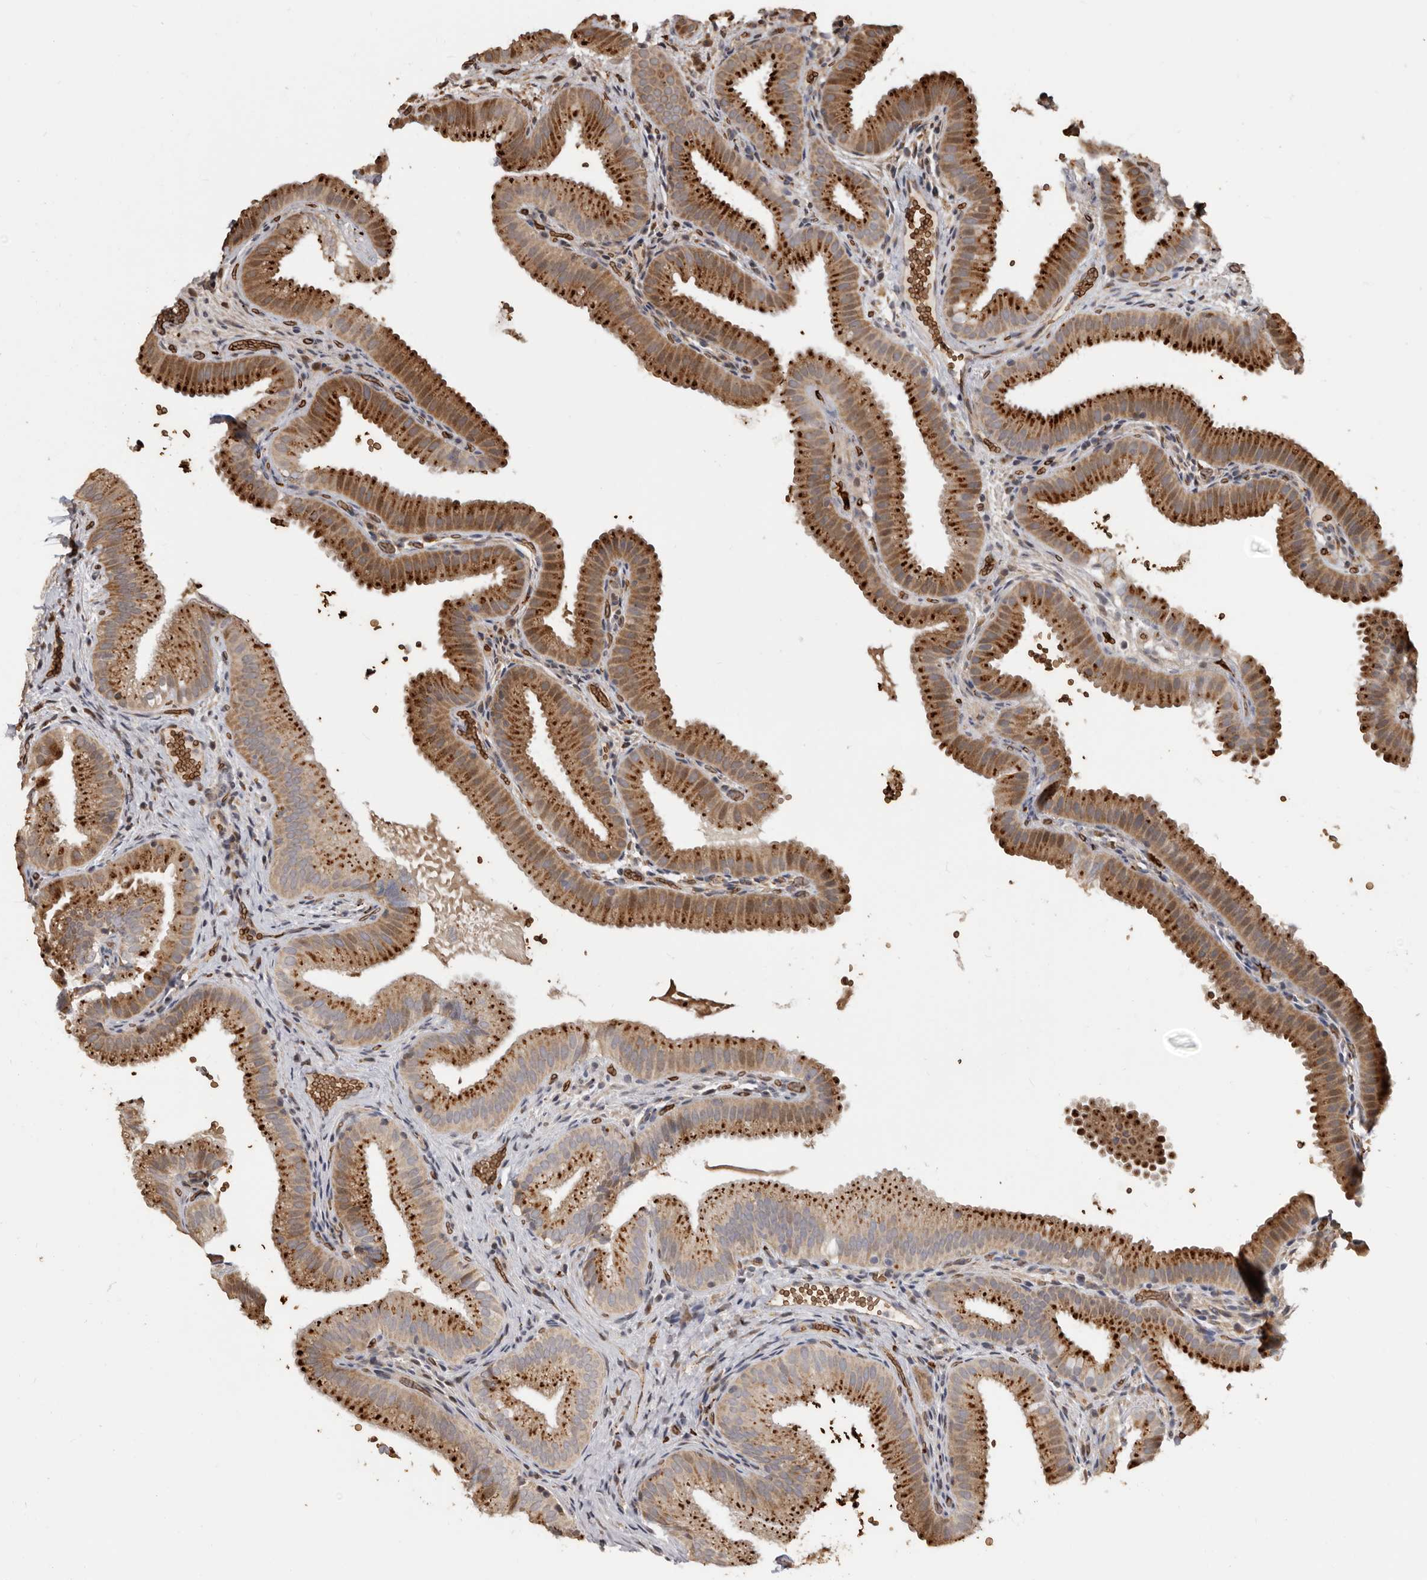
{"staining": {"intensity": "moderate", "quantity": ">75%", "location": "cytoplasmic/membranous"}, "tissue": "gallbladder", "cell_type": "Glandular cells", "image_type": "normal", "snomed": [{"axis": "morphology", "description": "Normal tissue, NOS"}, {"axis": "topography", "description": "Gallbladder"}], "caption": "Human gallbladder stained with a brown dye reveals moderate cytoplasmic/membranous positive positivity in approximately >75% of glandular cells.", "gene": "ENTREP1", "patient": {"sex": "female", "age": 30}}